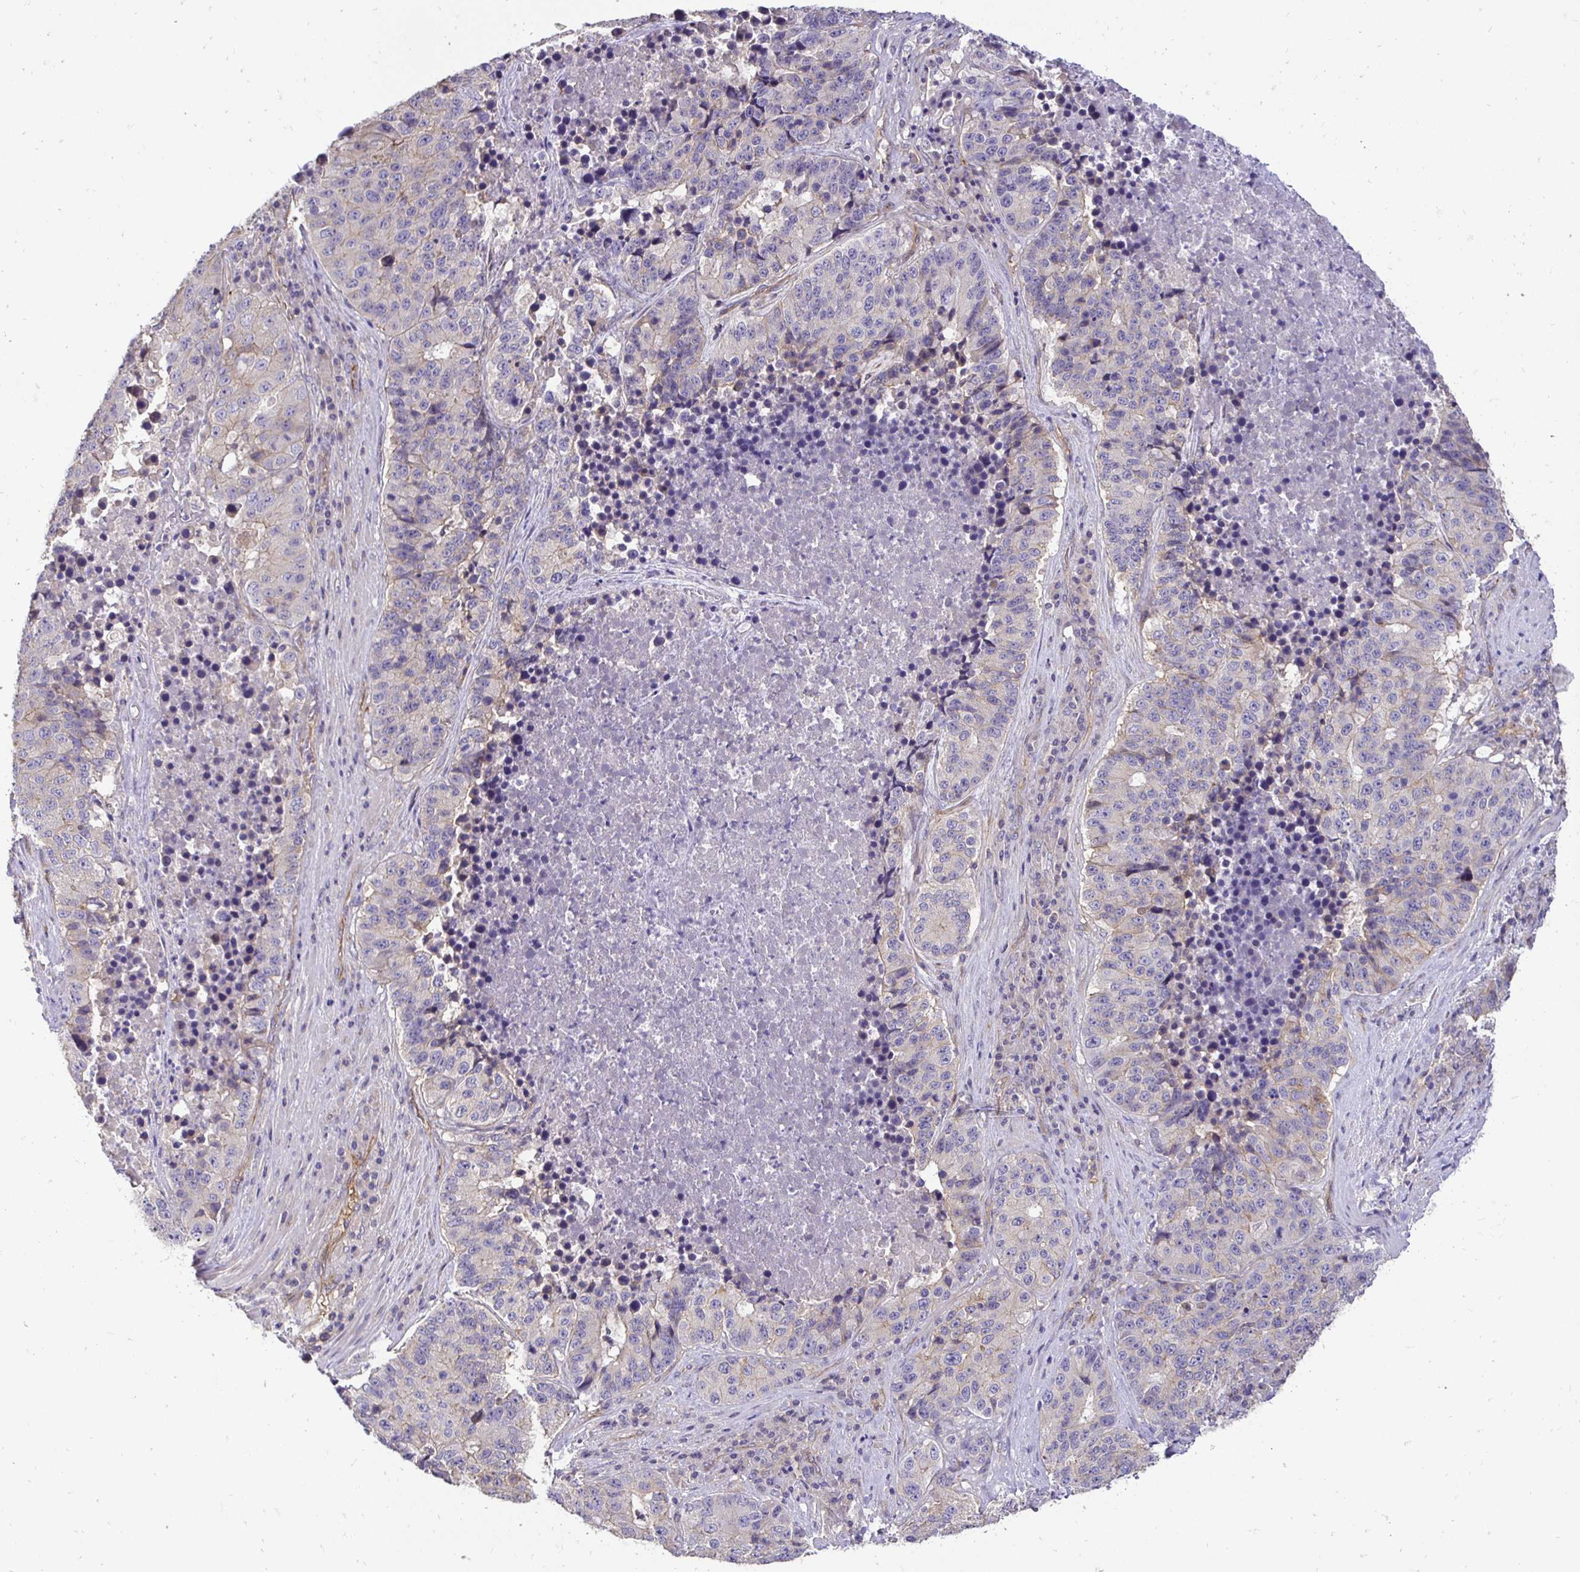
{"staining": {"intensity": "negative", "quantity": "none", "location": "none"}, "tissue": "stomach cancer", "cell_type": "Tumor cells", "image_type": "cancer", "snomed": [{"axis": "morphology", "description": "Adenocarcinoma, NOS"}, {"axis": "topography", "description": "Stomach"}], "caption": "An IHC histopathology image of adenocarcinoma (stomach) is shown. There is no staining in tumor cells of adenocarcinoma (stomach).", "gene": "SLC9A1", "patient": {"sex": "male", "age": 71}}